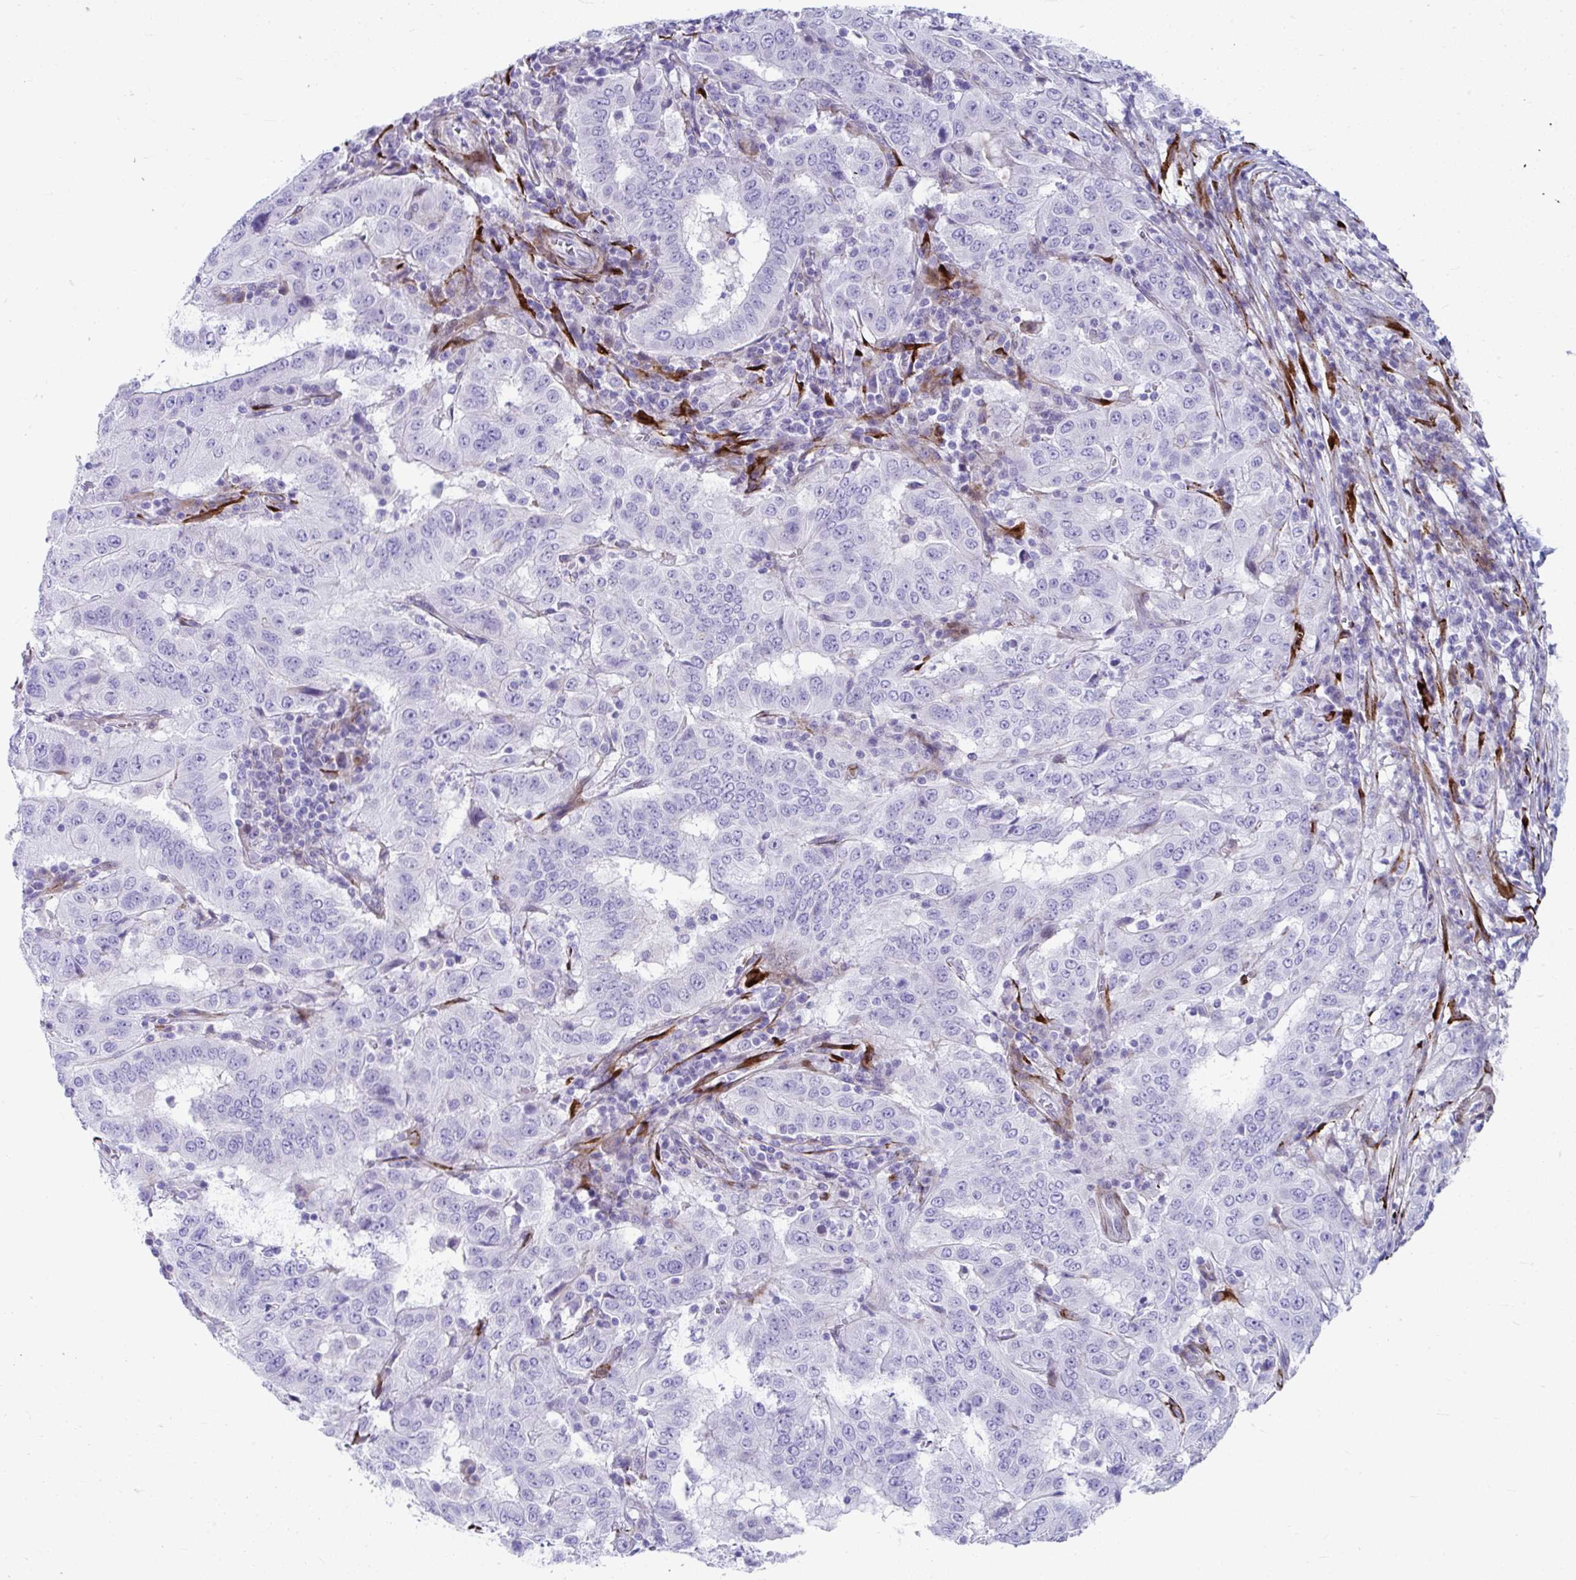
{"staining": {"intensity": "negative", "quantity": "none", "location": "none"}, "tissue": "pancreatic cancer", "cell_type": "Tumor cells", "image_type": "cancer", "snomed": [{"axis": "morphology", "description": "Adenocarcinoma, NOS"}, {"axis": "topography", "description": "Pancreas"}], "caption": "Tumor cells show no significant positivity in adenocarcinoma (pancreatic).", "gene": "GRXCR2", "patient": {"sex": "male", "age": 63}}